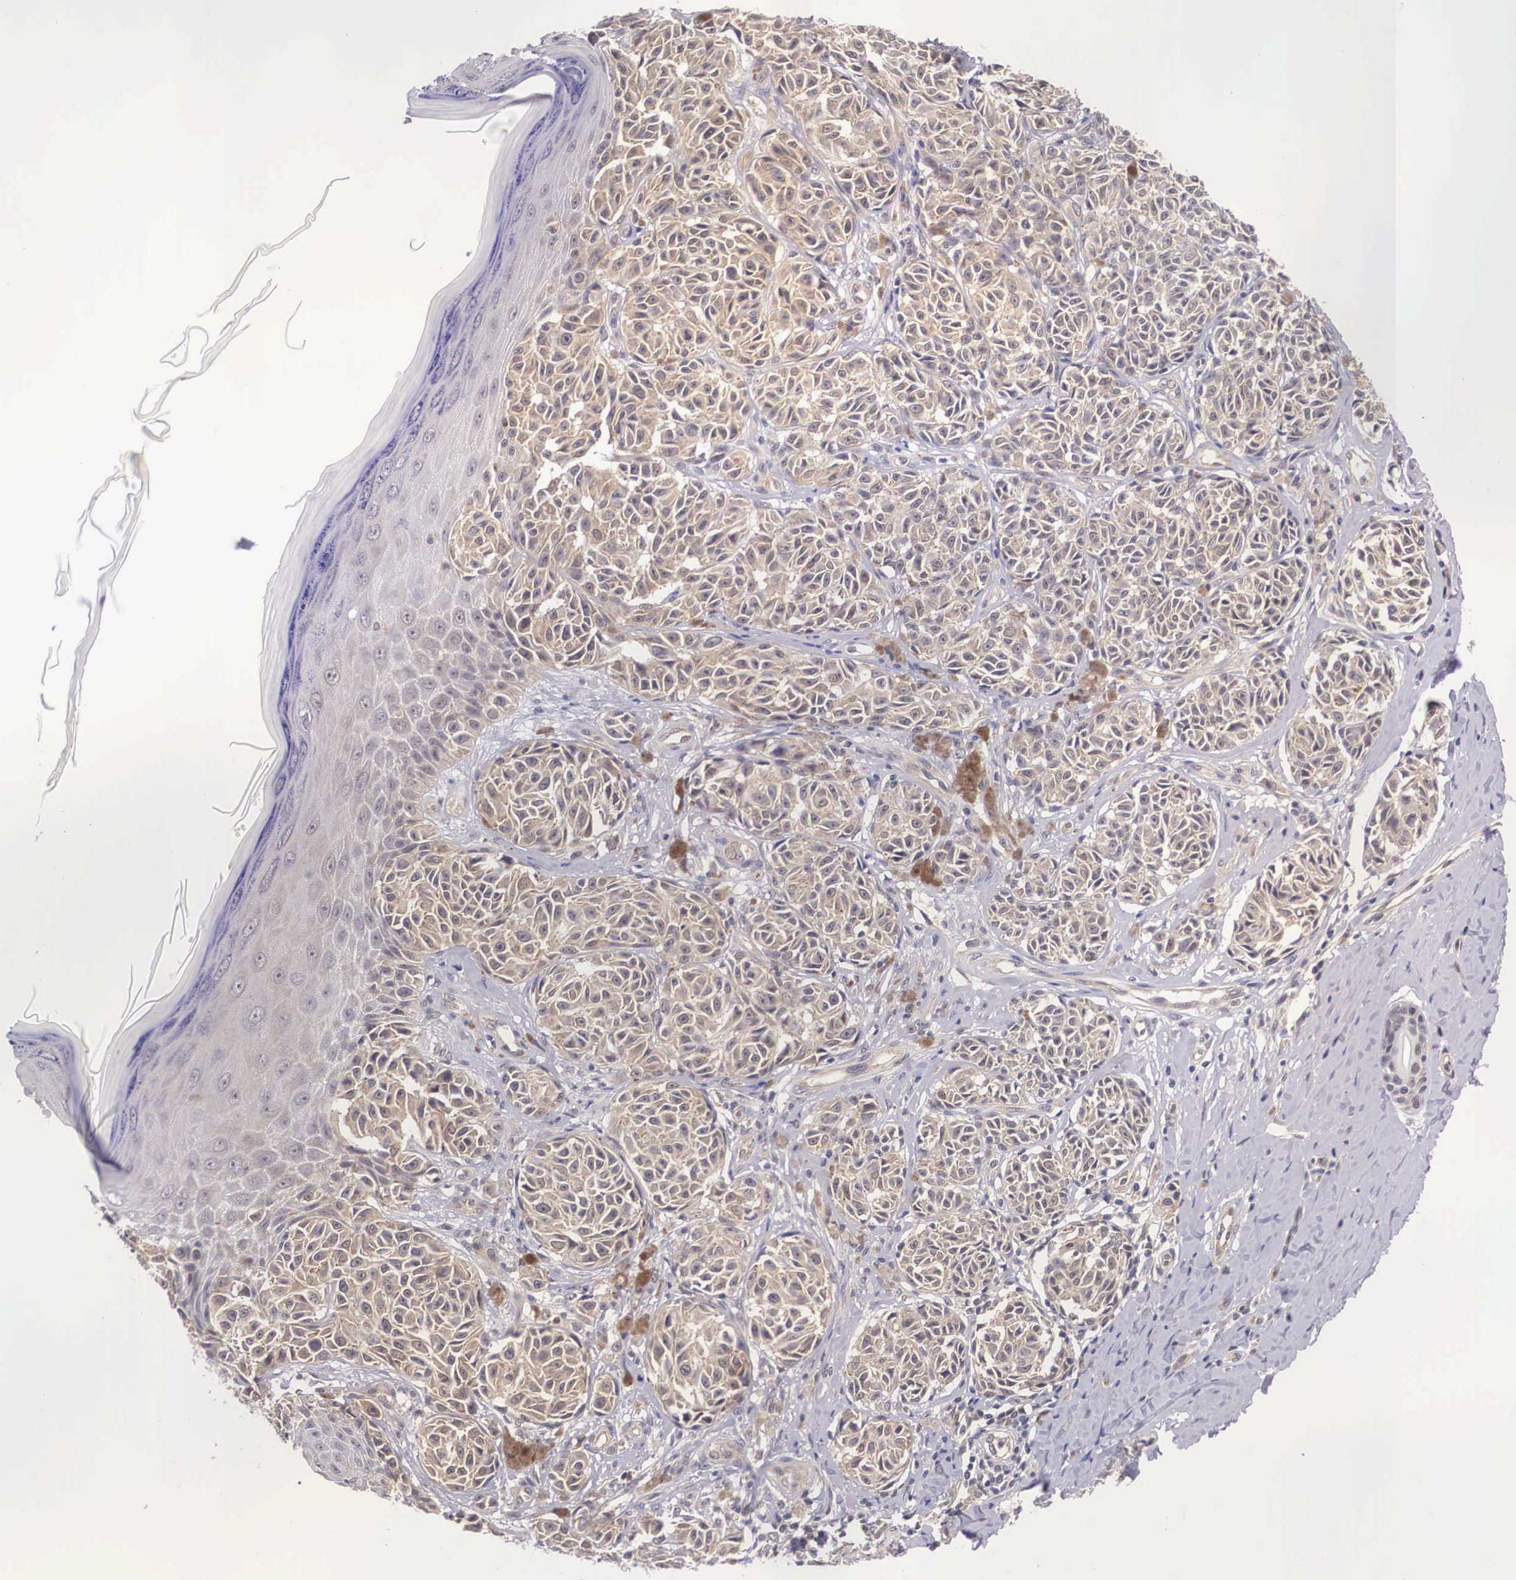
{"staining": {"intensity": "moderate", "quantity": ">75%", "location": "cytoplasmic/membranous"}, "tissue": "melanoma", "cell_type": "Tumor cells", "image_type": "cancer", "snomed": [{"axis": "morphology", "description": "Malignant melanoma, NOS"}, {"axis": "topography", "description": "Skin"}], "caption": "Protein analysis of melanoma tissue reveals moderate cytoplasmic/membranous staining in about >75% of tumor cells.", "gene": "IGBP1", "patient": {"sex": "male", "age": 49}}